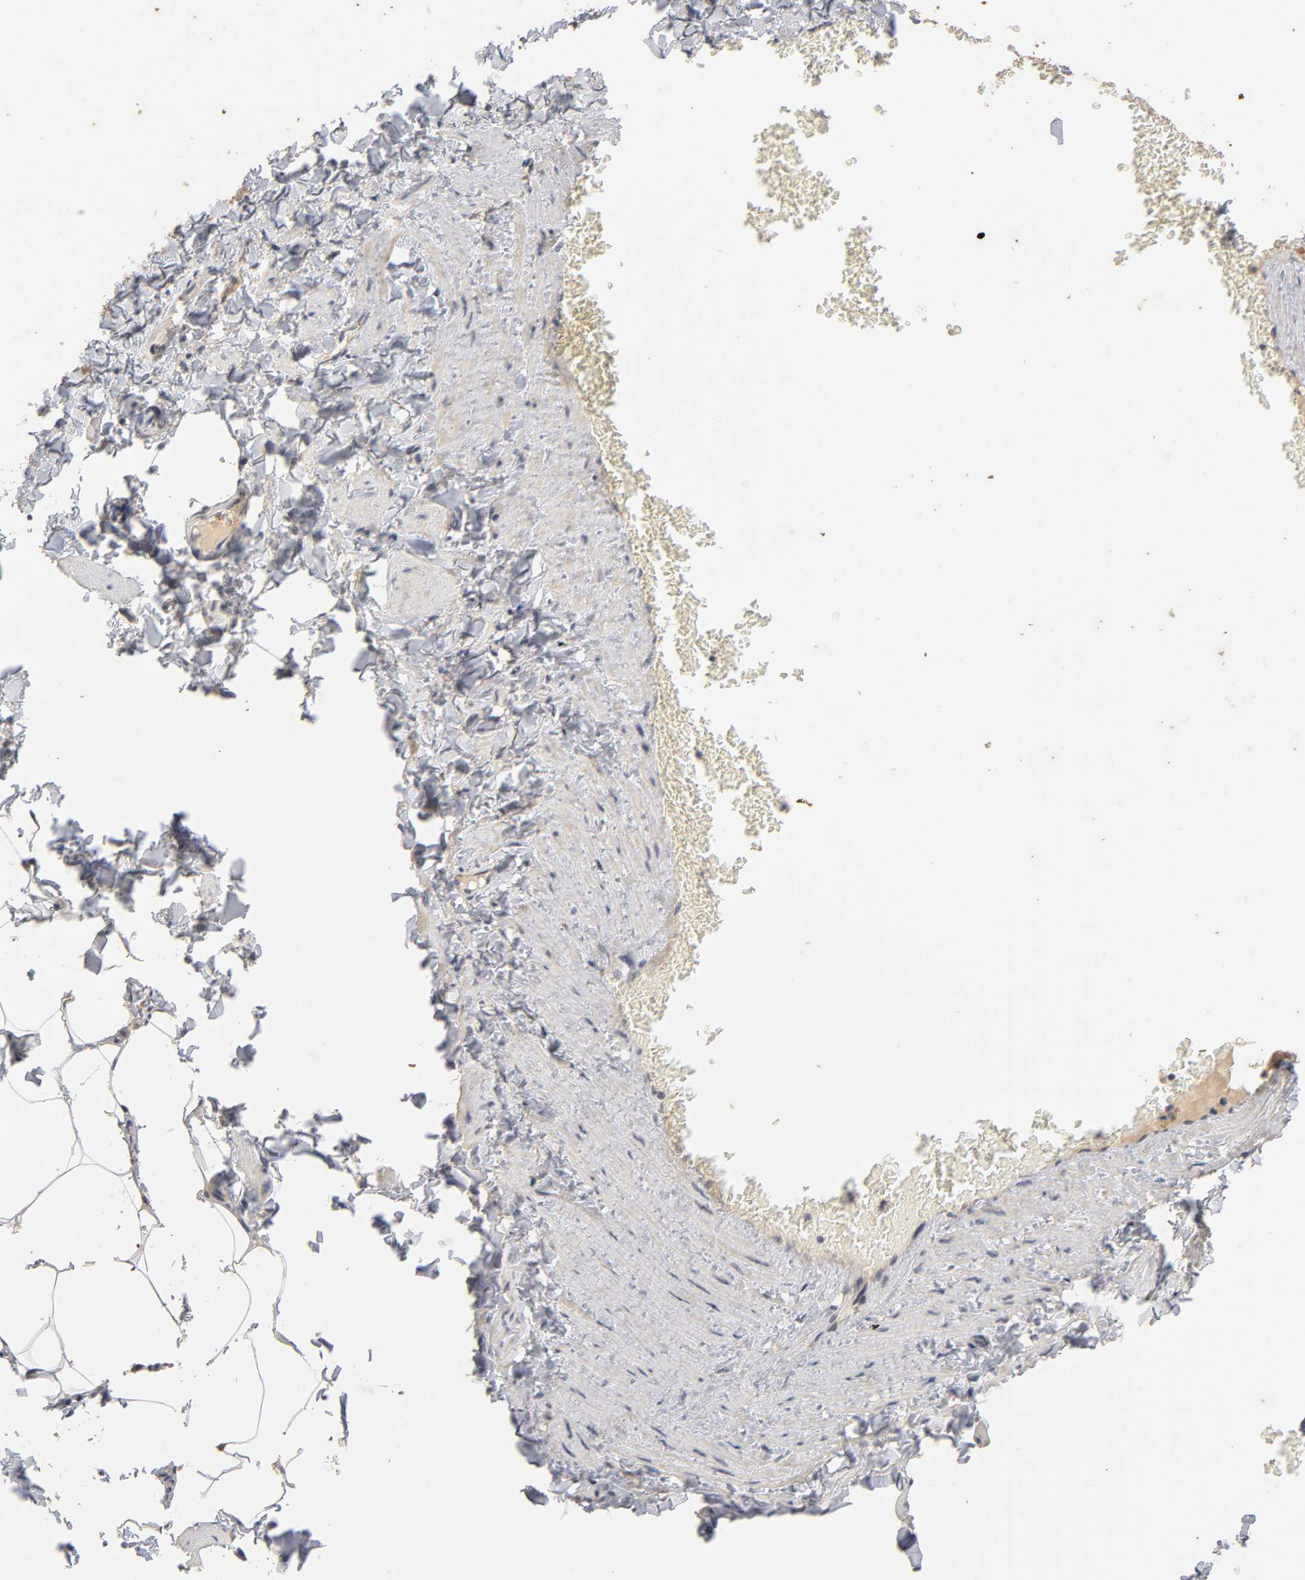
{"staining": {"intensity": "negative", "quantity": "none", "location": "none"}, "tissue": "adipose tissue", "cell_type": "Adipocytes", "image_type": "normal", "snomed": [{"axis": "morphology", "description": "Normal tissue, NOS"}, {"axis": "topography", "description": "Vascular tissue"}], "caption": "The histopathology image shows no staining of adipocytes in unremarkable adipose tissue. (IHC, brightfield microscopy, high magnification).", "gene": "PDZD11", "patient": {"sex": "male", "age": 41}}